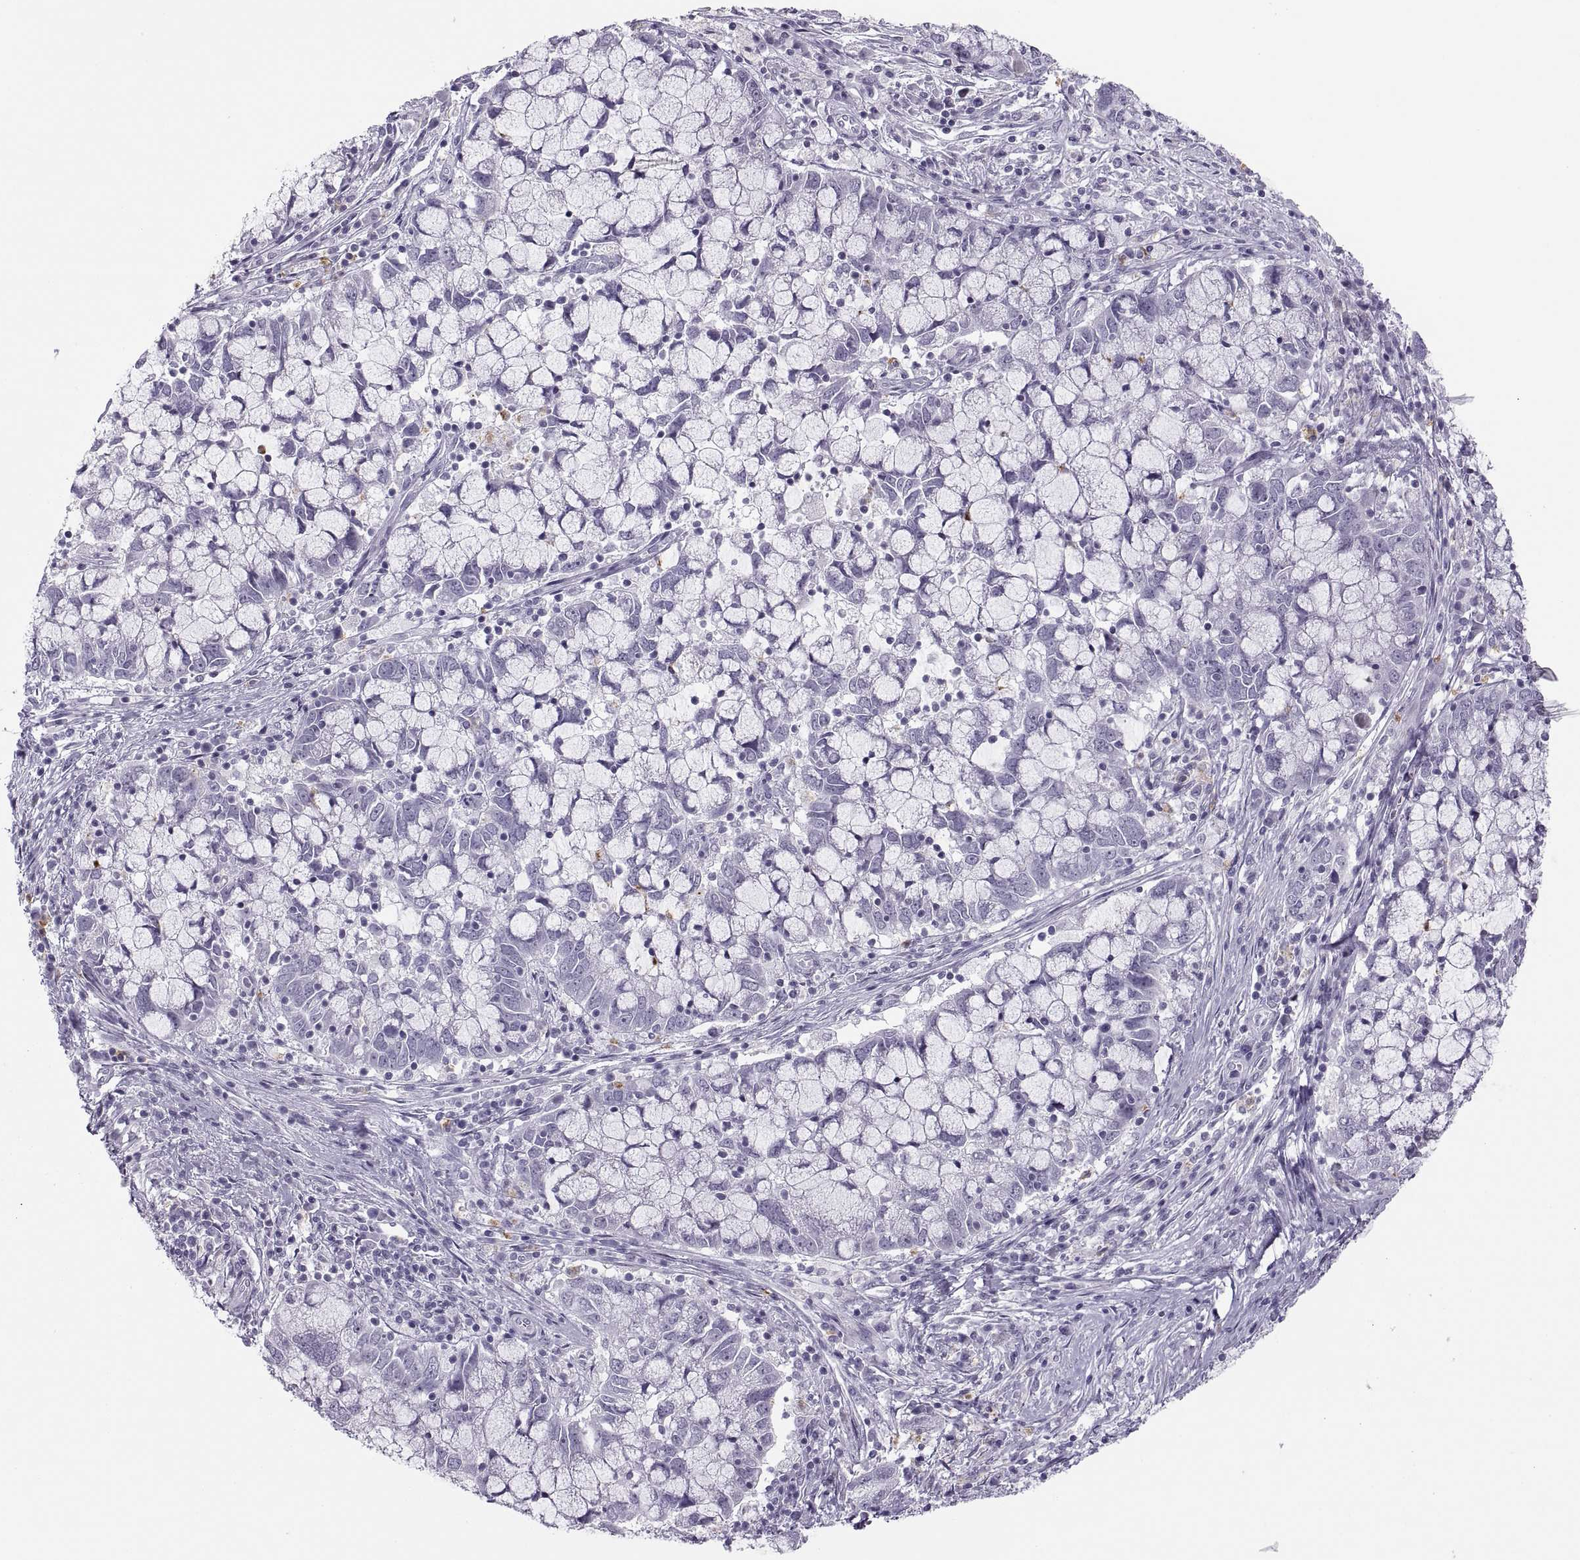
{"staining": {"intensity": "negative", "quantity": "none", "location": "none"}, "tissue": "cervical cancer", "cell_type": "Tumor cells", "image_type": "cancer", "snomed": [{"axis": "morphology", "description": "Adenocarcinoma, NOS"}, {"axis": "topography", "description": "Cervix"}], "caption": "Tumor cells are negative for brown protein staining in adenocarcinoma (cervical). (Immunohistochemistry (ihc), brightfield microscopy, high magnification).", "gene": "C3orf22", "patient": {"sex": "female", "age": 40}}